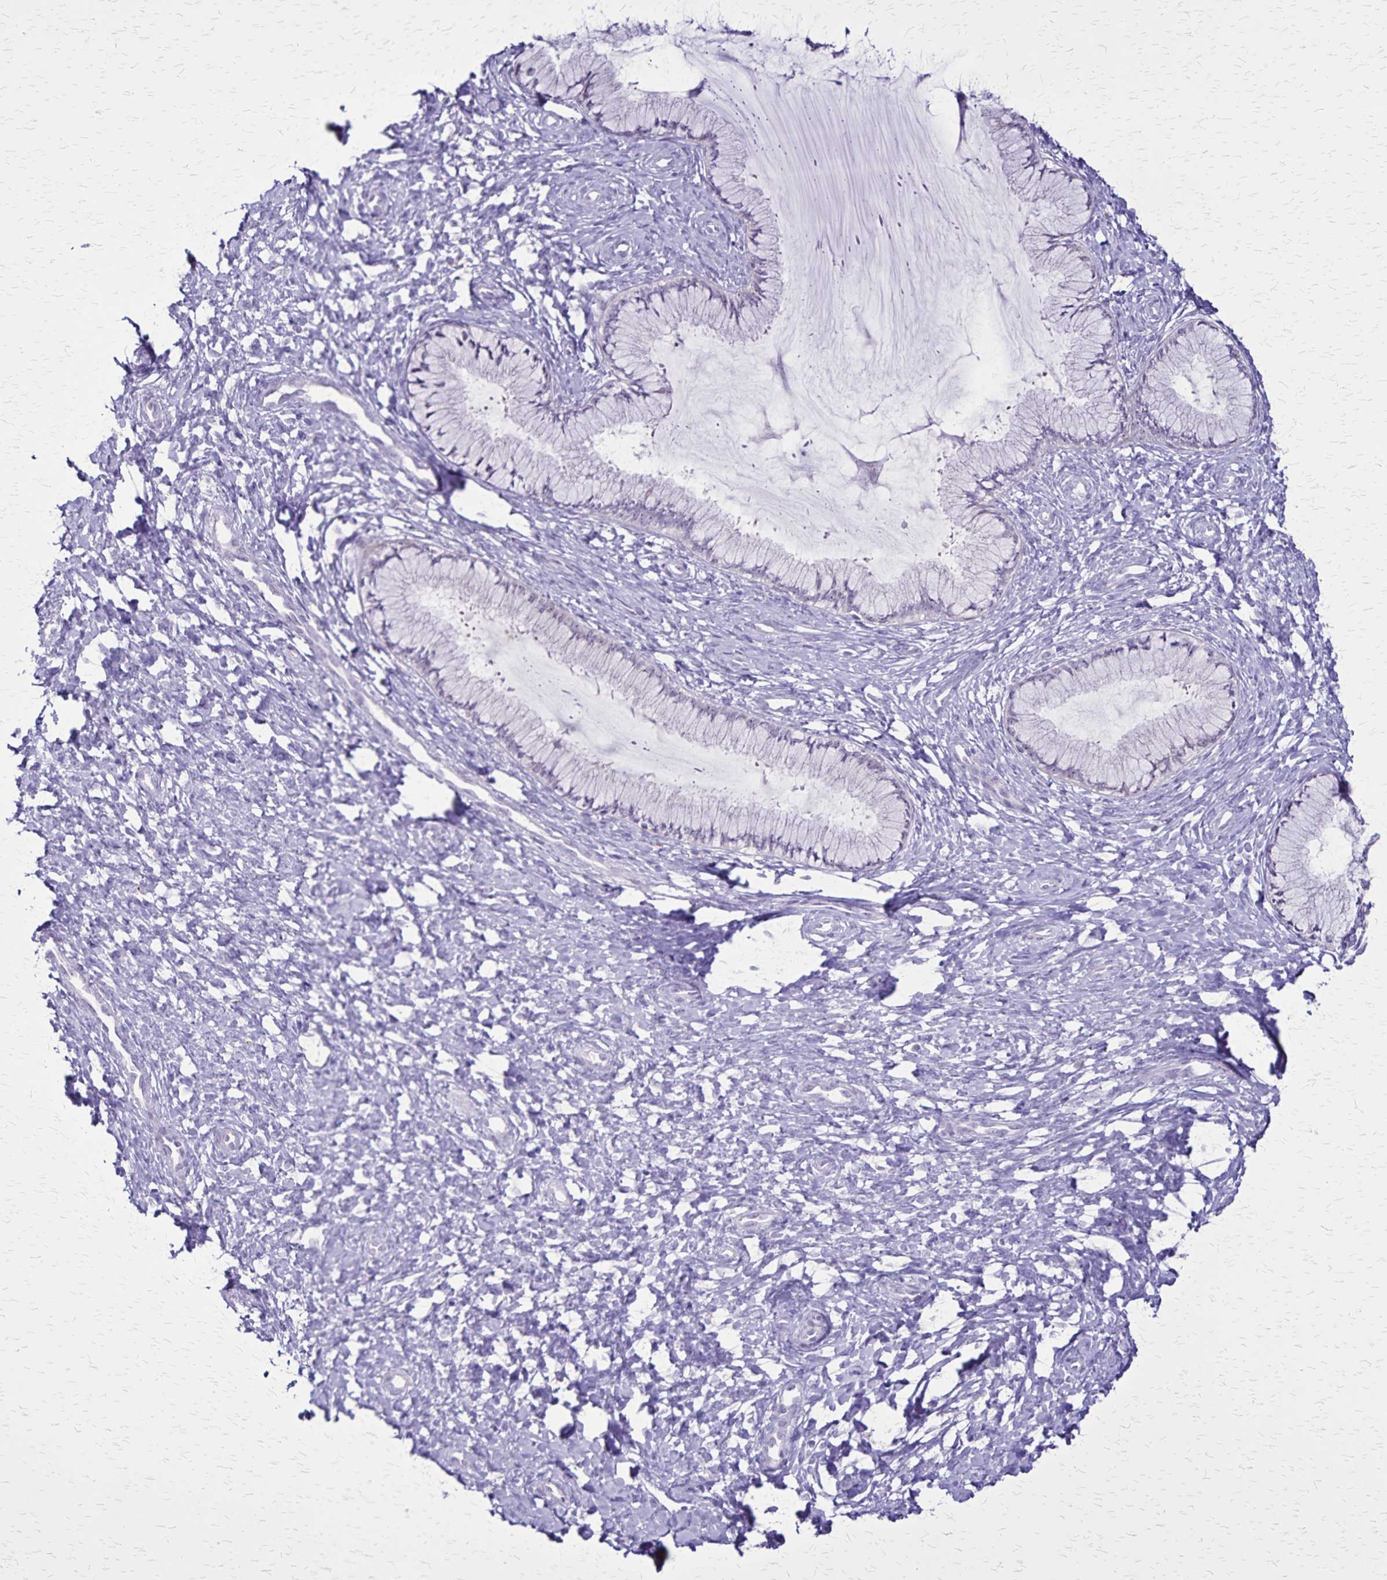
{"staining": {"intensity": "negative", "quantity": "none", "location": "none"}, "tissue": "cervix", "cell_type": "Glandular cells", "image_type": "normal", "snomed": [{"axis": "morphology", "description": "Normal tissue, NOS"}, {"axis": "topography", "description": "Cervix"}], "caption": "Immunohistochemical staining of unremarkable cervix displays no significant positivity in glandular cells.", "gene": "OR51B5", "patient": {"sex": "female", "age": 37}}